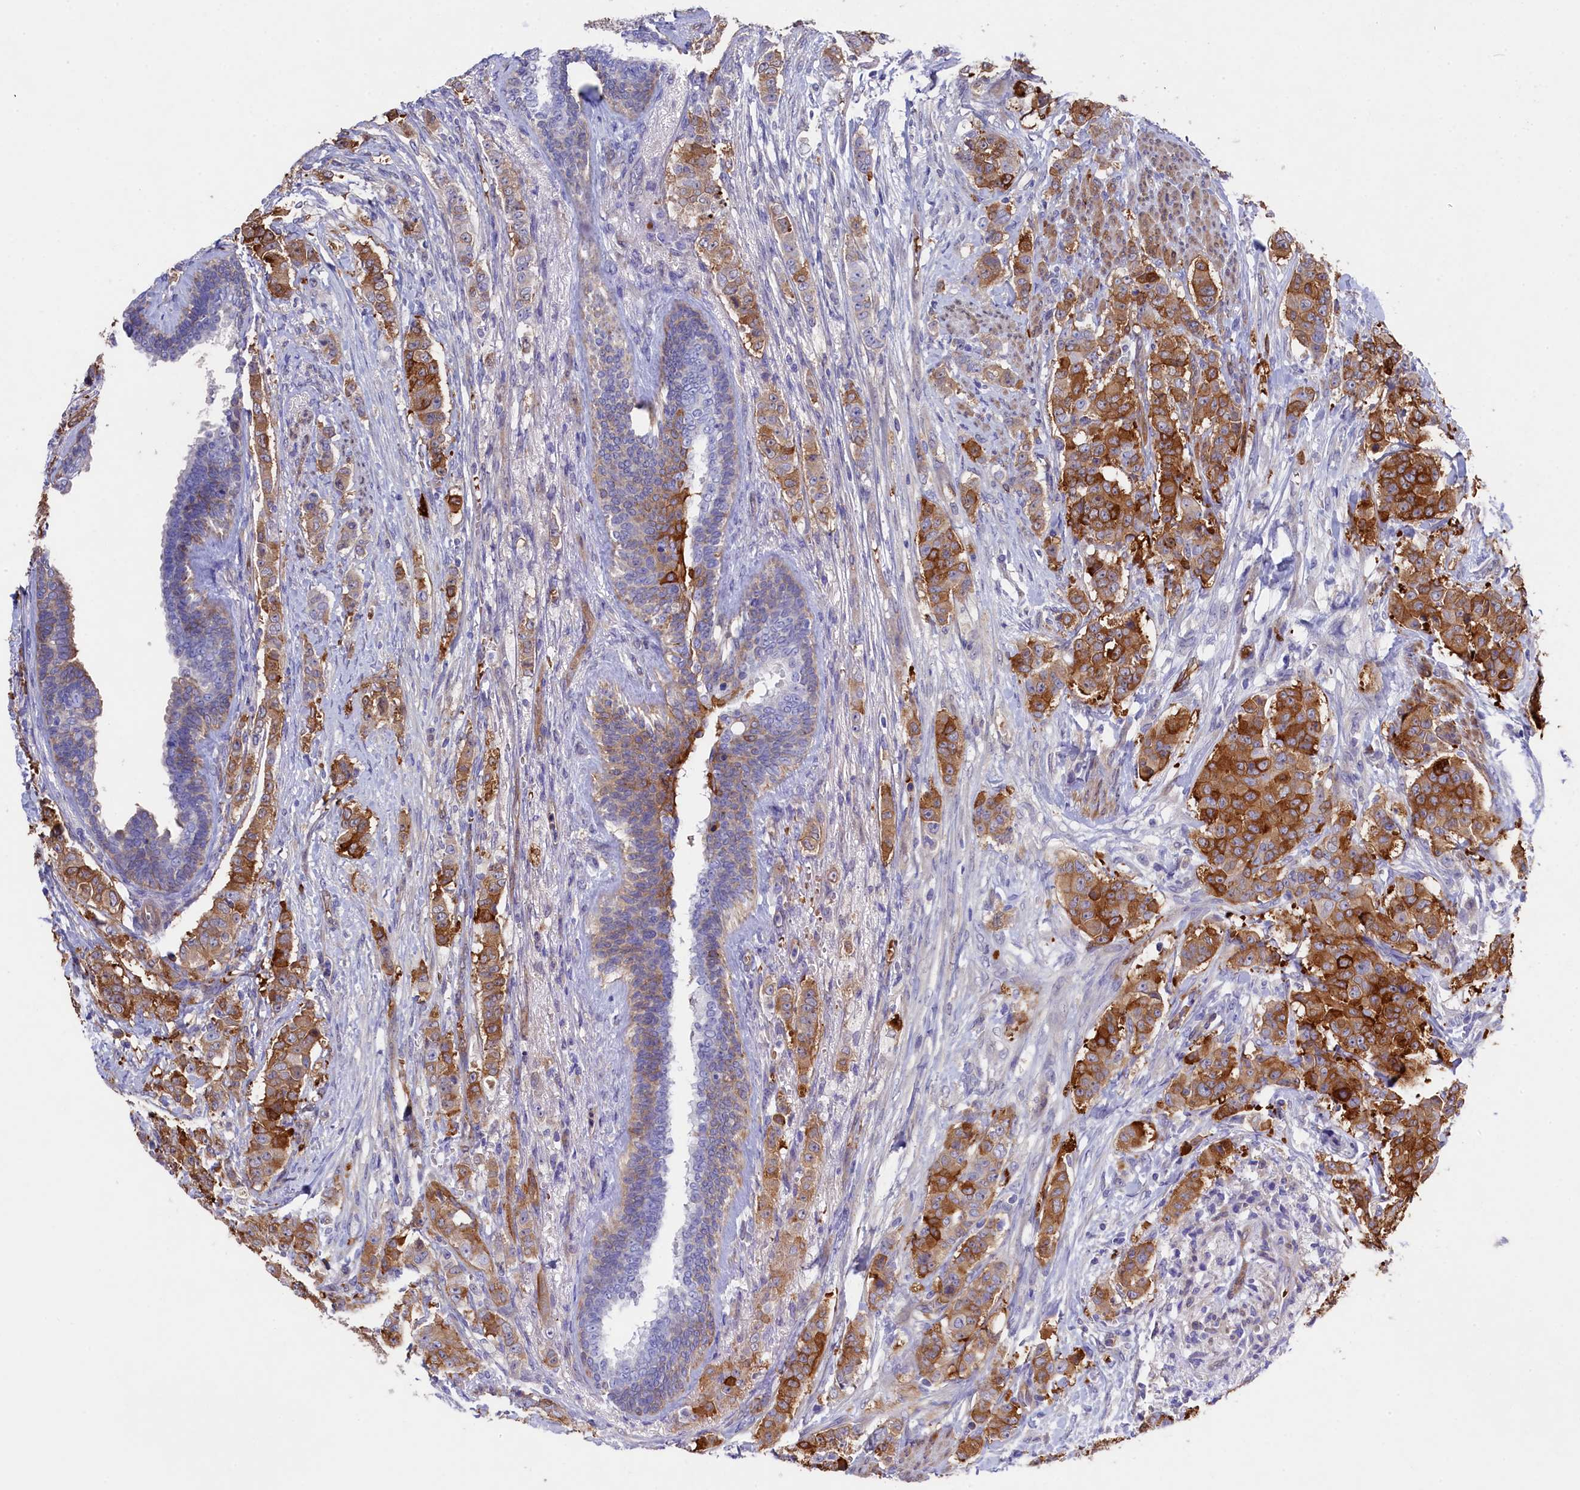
{"staining": {"intensity": "strong", "quantity": ">75%", "location": "cytoplasmic/membranous"}, "tissue": "breast cancer", "cell_type": "Tumor cells", "image_type": "cancer", "snomed": [{"axis": "morphology", "description": "Duct carcinoma"}, {"axis": "topography", "description": "Breast"}], "caption": "Tumor cells demonstrate strong cytoplasmic/membranous staining in approximately >75% of cells in infiltrating ductal carcinoma (breast).", "gene": "LHFPL4", "patient": {"sex": "female", "age": 40}}